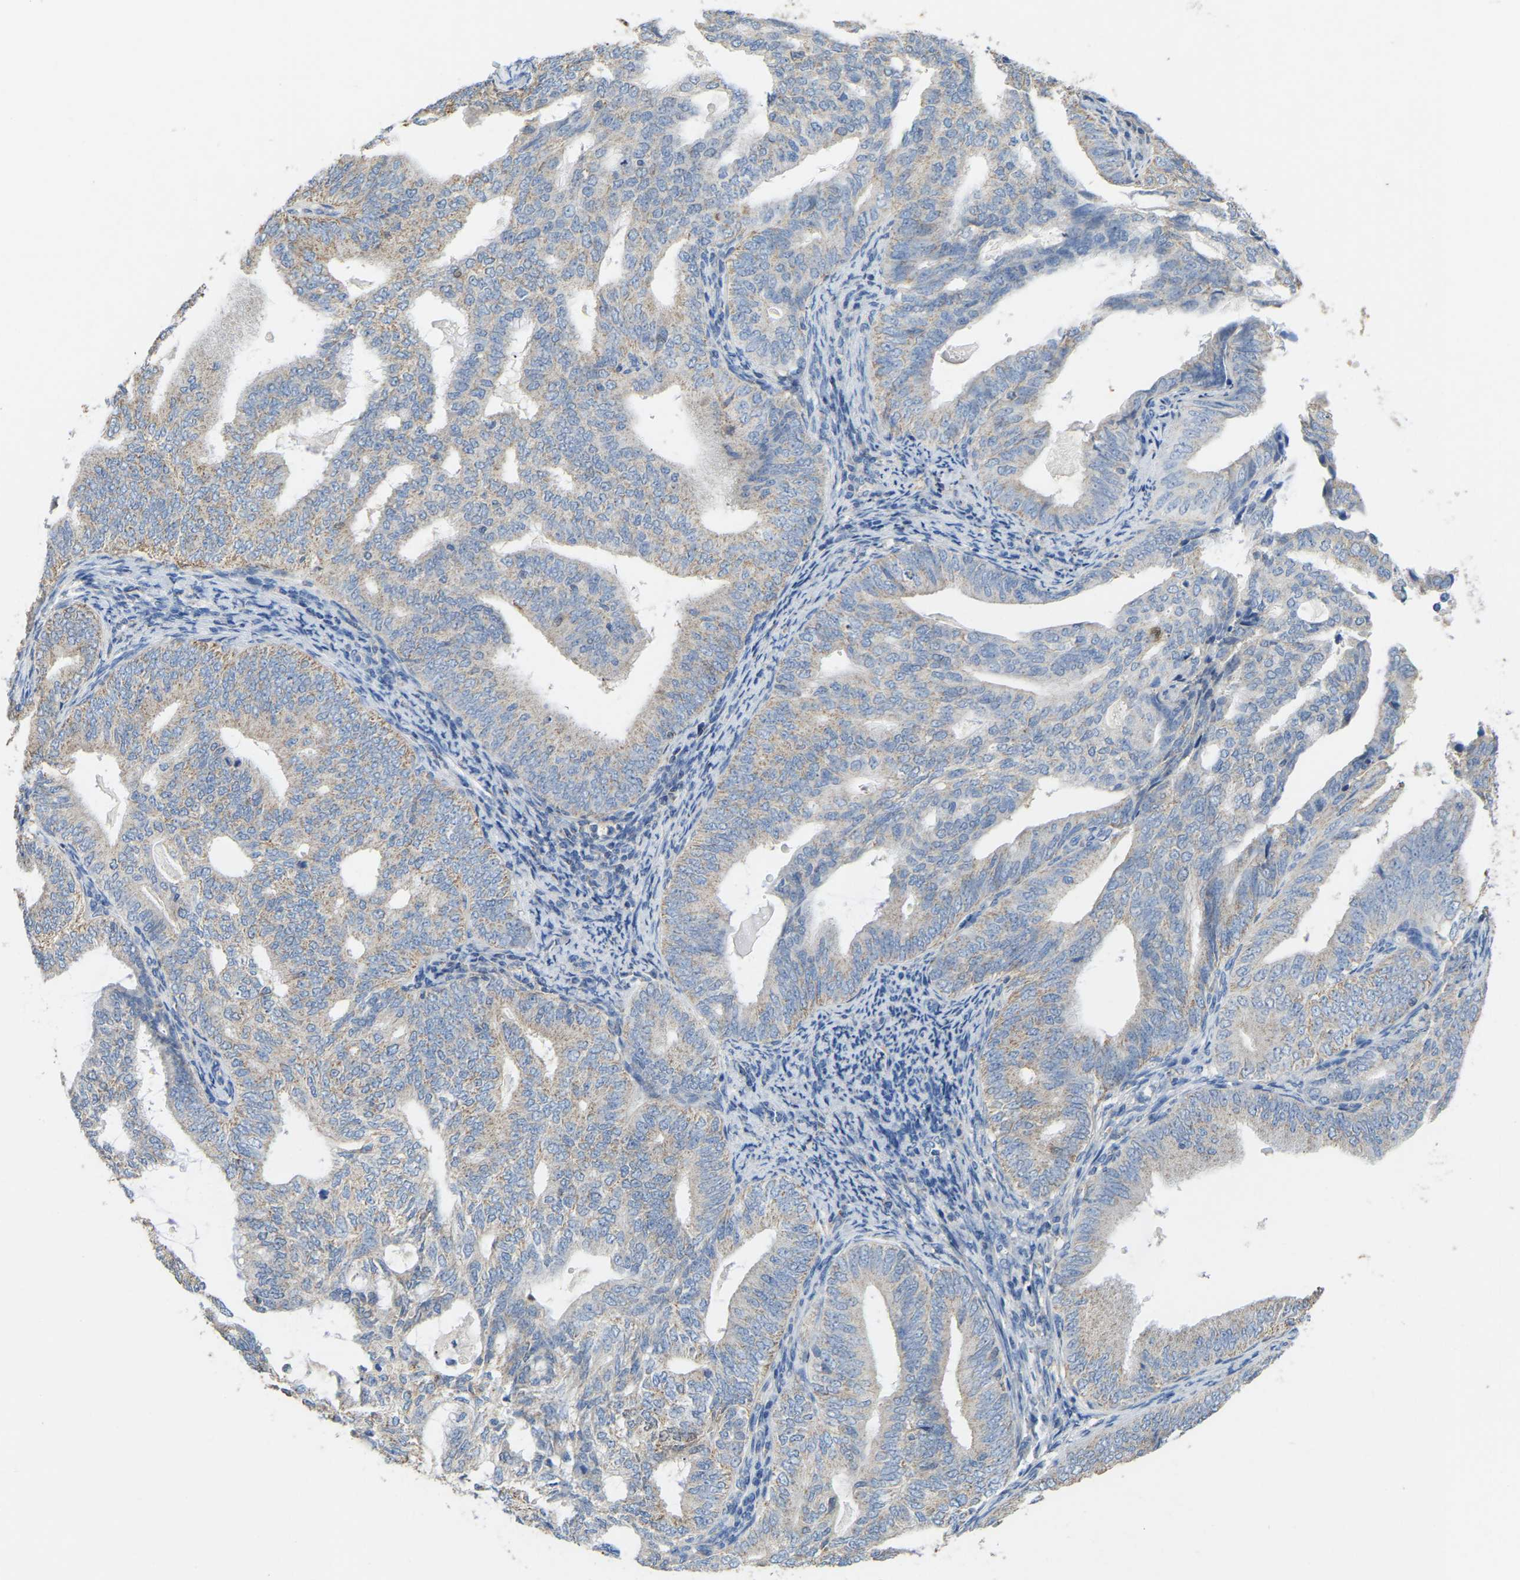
{"staining": {"intensity": "weak", "quantity": "25%-75%", "location": "cytoplasmic/membranous"}, "tissue": "endometrial cancer", "cell_type": "Tumor cells", "image_type": "cancer", "snomed": [{"axis": "morphology", "description": "Adenocarcinoma, NOS"}, {"axis": "topography", "description": "Endometrium"}], "caption": "Endometrial cancer stained for a protein displays weak cytoplasmic/membranous positivity in tumor cells. (Brightfield microscopy of DAB IHC at high magnification).", "gene": "SERPINB5", "patient": {"sex": "female", "age": 58}}